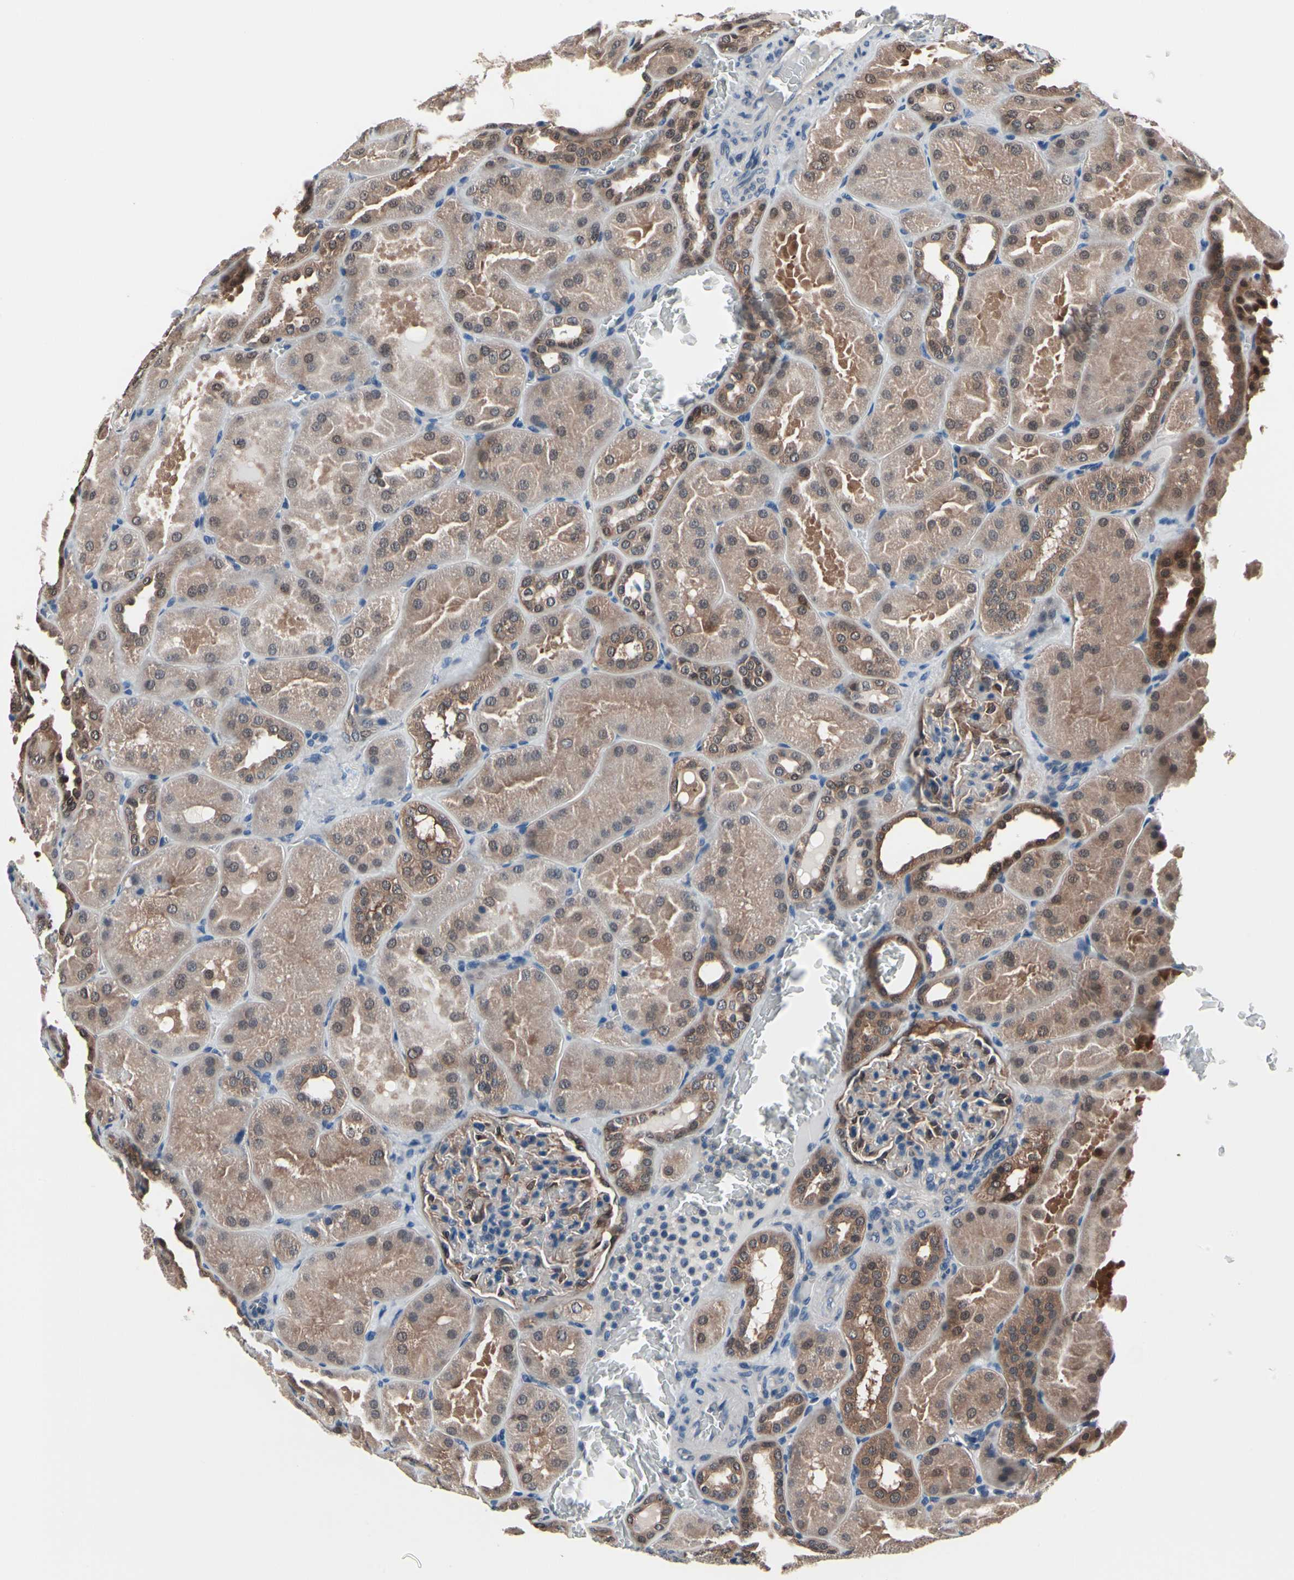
{"staining": {"intensity": "weak", "quantity": ">75%", "location": "cytoplasmic/membranous"}, "tissue": "kidney", "cell_type": "Cells in glomeruli", "image_type": "normal", "snomed": [{"axis": "morphology", "description": "Normal tissue, NOS"}, {"axis": "topography", "description": "Kidney"}], "caption": "This histopathology image reveals immunohistochemistry (IHC) staining of benign kidney, with low weak cytoplasmic/membranous staining in approximately >75% of cells in glomeruli.", "gene": "PRDX6", "patient": {"sex": "male", "age": 28}}